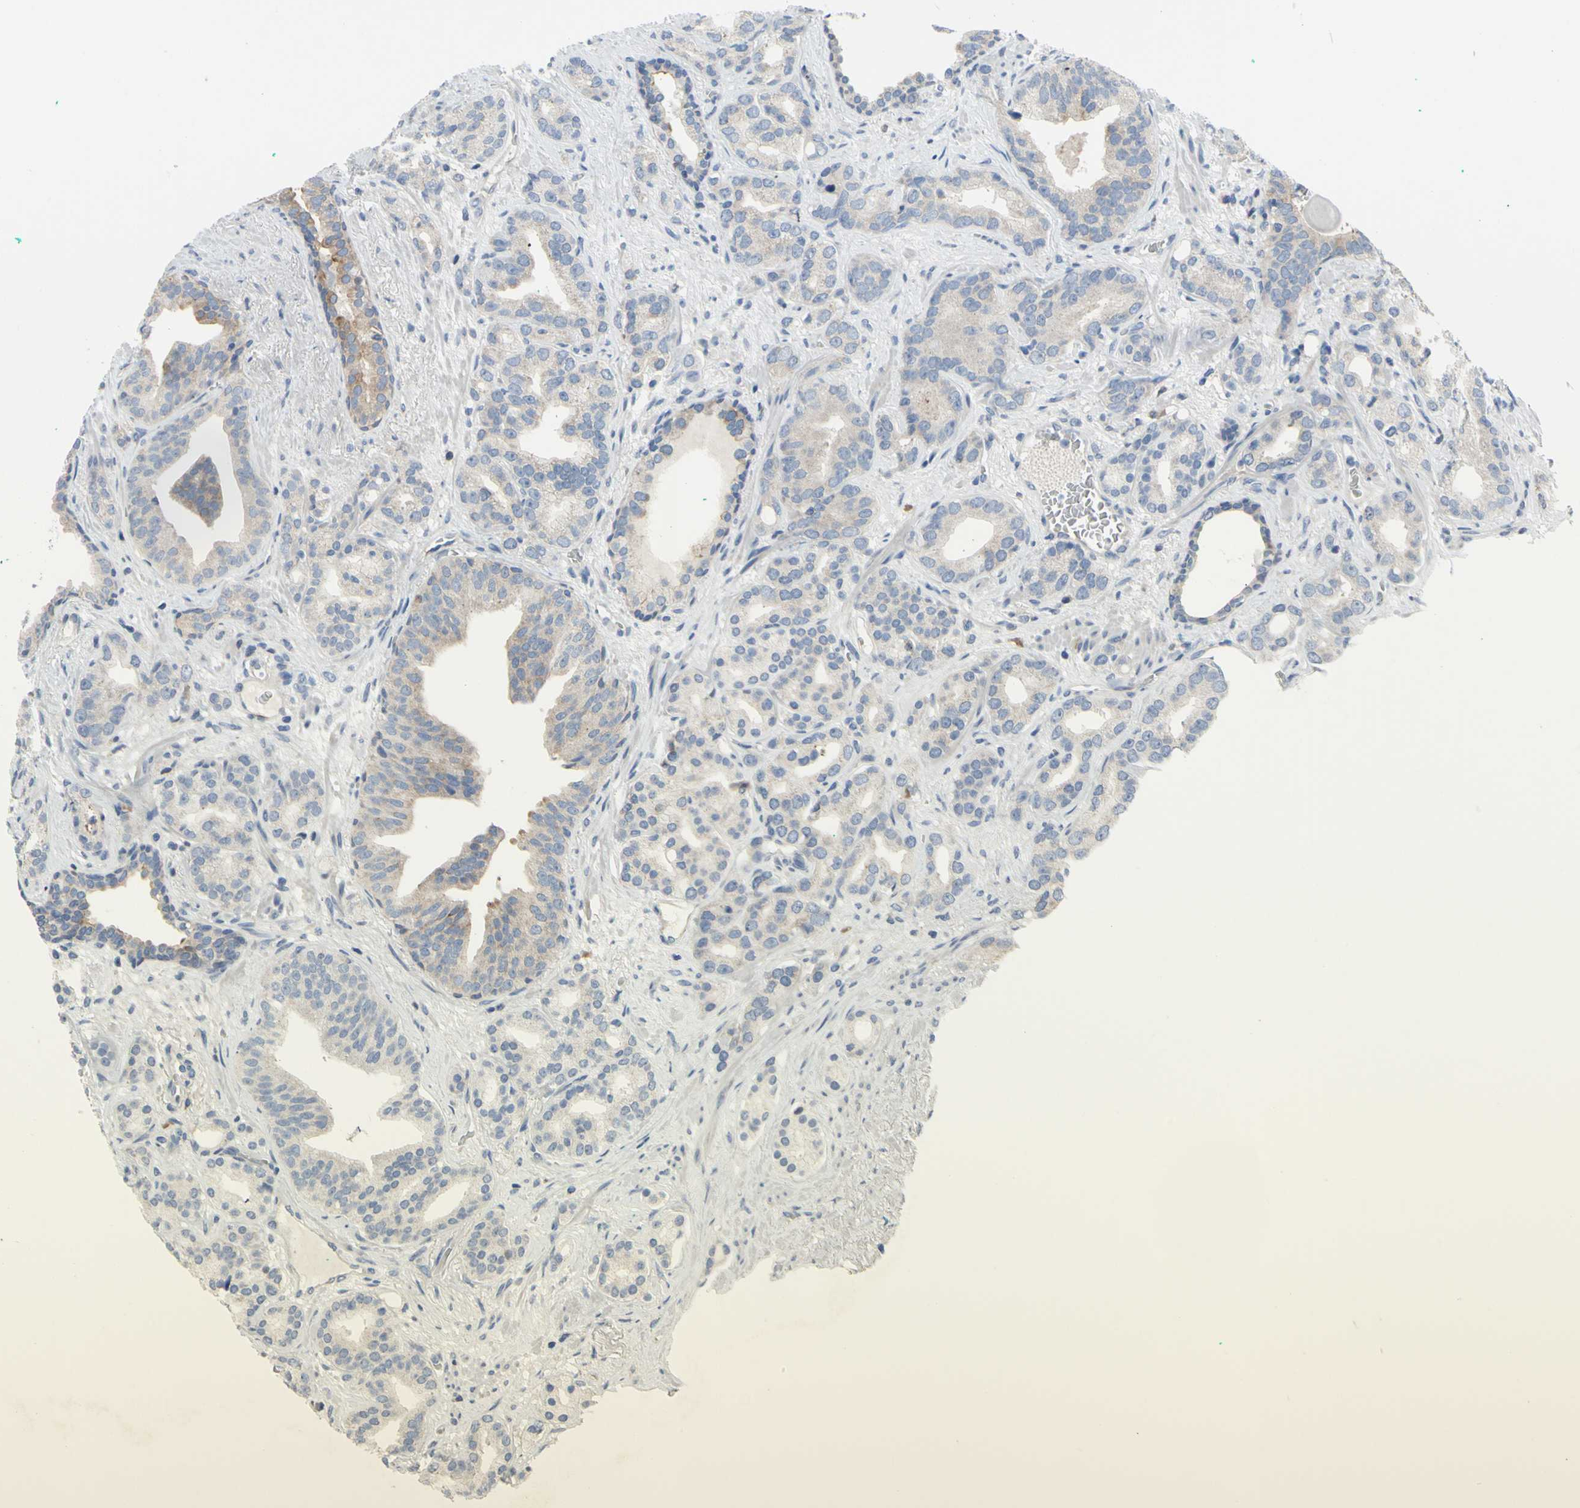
{"staining": {"intensity": "weak", "quantity": ">75%", "location": "cytoplasmic/membranous"}, "tissue": "prostate cancer", "cell_type": "Tumor cells", "image_type": "cancer", "snomed": [{"axis": "morphology", "description": "Adenocarcinoma, Low grade"}, {"axis": "topography", "description": "Prostate"}], "caption": "A high-resolution micrograph shows IHC staining of prostate adenocarcinoma (low-grade), which shows weak cytoplasmic/membranous staining in approximately >75% of tumor cells.", "gene": "MUC1", "patient": {"sex": "male", "age": 63}}